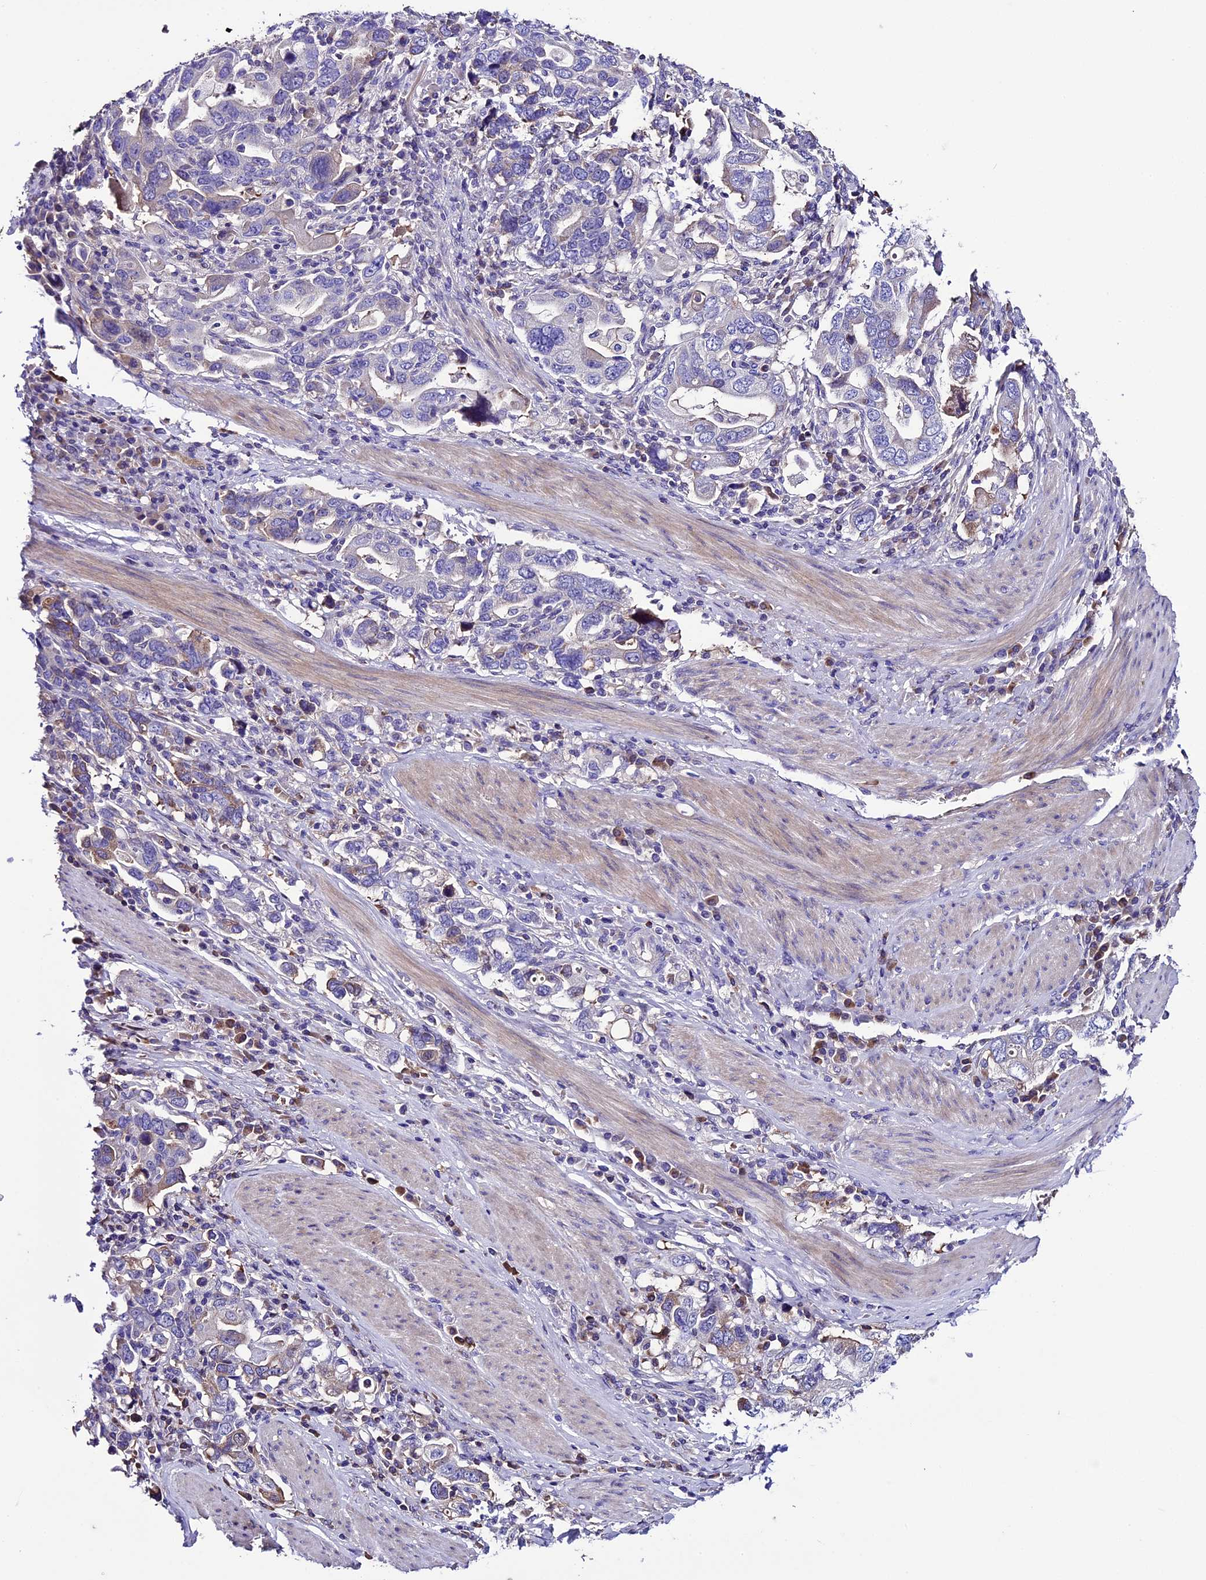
{"staining": {"intensity": "moderate", "quantity": "<25%", "location": "cytoplasmic/membranous"}, "tissue": "stomach cancer", "cell_type": "Tumor cells", "image_type": "cancer", "snomed": [{"axis": "morphology", "description": "Adenocarcinoma, NOS"}, {"axis": "topography", "description": "Stomach, upper"}, {"axis": "topography", "description": "Stomach"}], "caption": "Protein expression analysis of human adenocarcinoma (stomach) reveals moderate cytoplasmic/membranous positivity in approximately <25% of tumor cells. The staining was performed using DAB (3,3'-diaminobenzidine), with brown indicating positive protein expression. Nuclei are stained blue with hematoxylin.", "gene": "TCP11L2", "patient": {"sex": "male", "age": 62}}